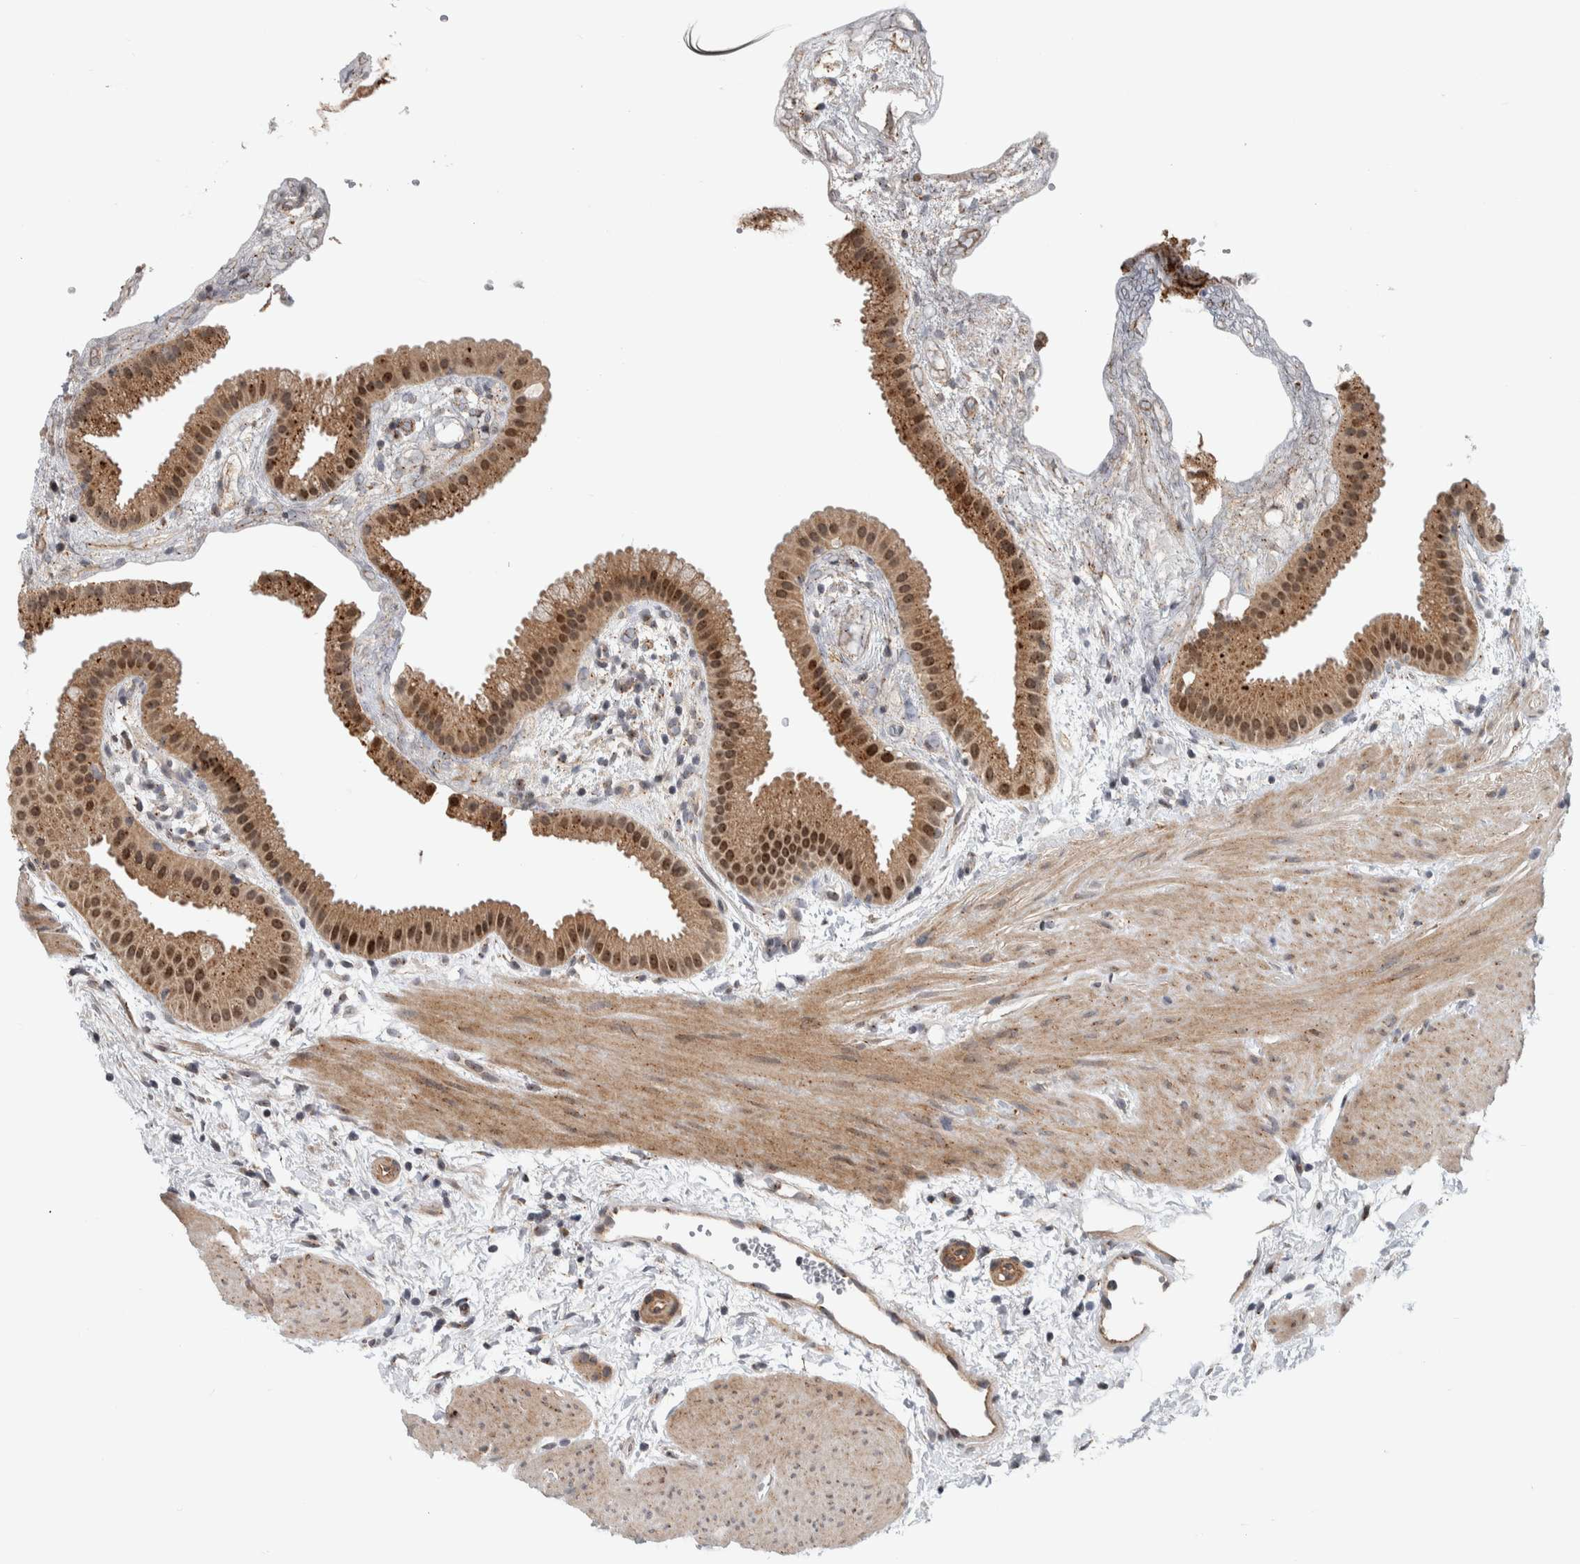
{"staining": {"intensity": "moderate", "quantity": ">75%", "location": "cytoplasmic/membranous,nuclear"}, "tissue": "gallbladder", "cell_type": "Glandular cells", "image_type": "normal", "snomed": [{"axis": "morphology", "description": "Normal tissue, NOS"}, {"axis": "topography", "description": "Gallbladder"}], "caption": "The immunohistochemical stain labels moderate cytoplasmic/membranous,nuclear staining in glandular cells of unremarkable gallbladder.", "gene": "MSL1", "patient": {"sex": "female", "age": 64}}